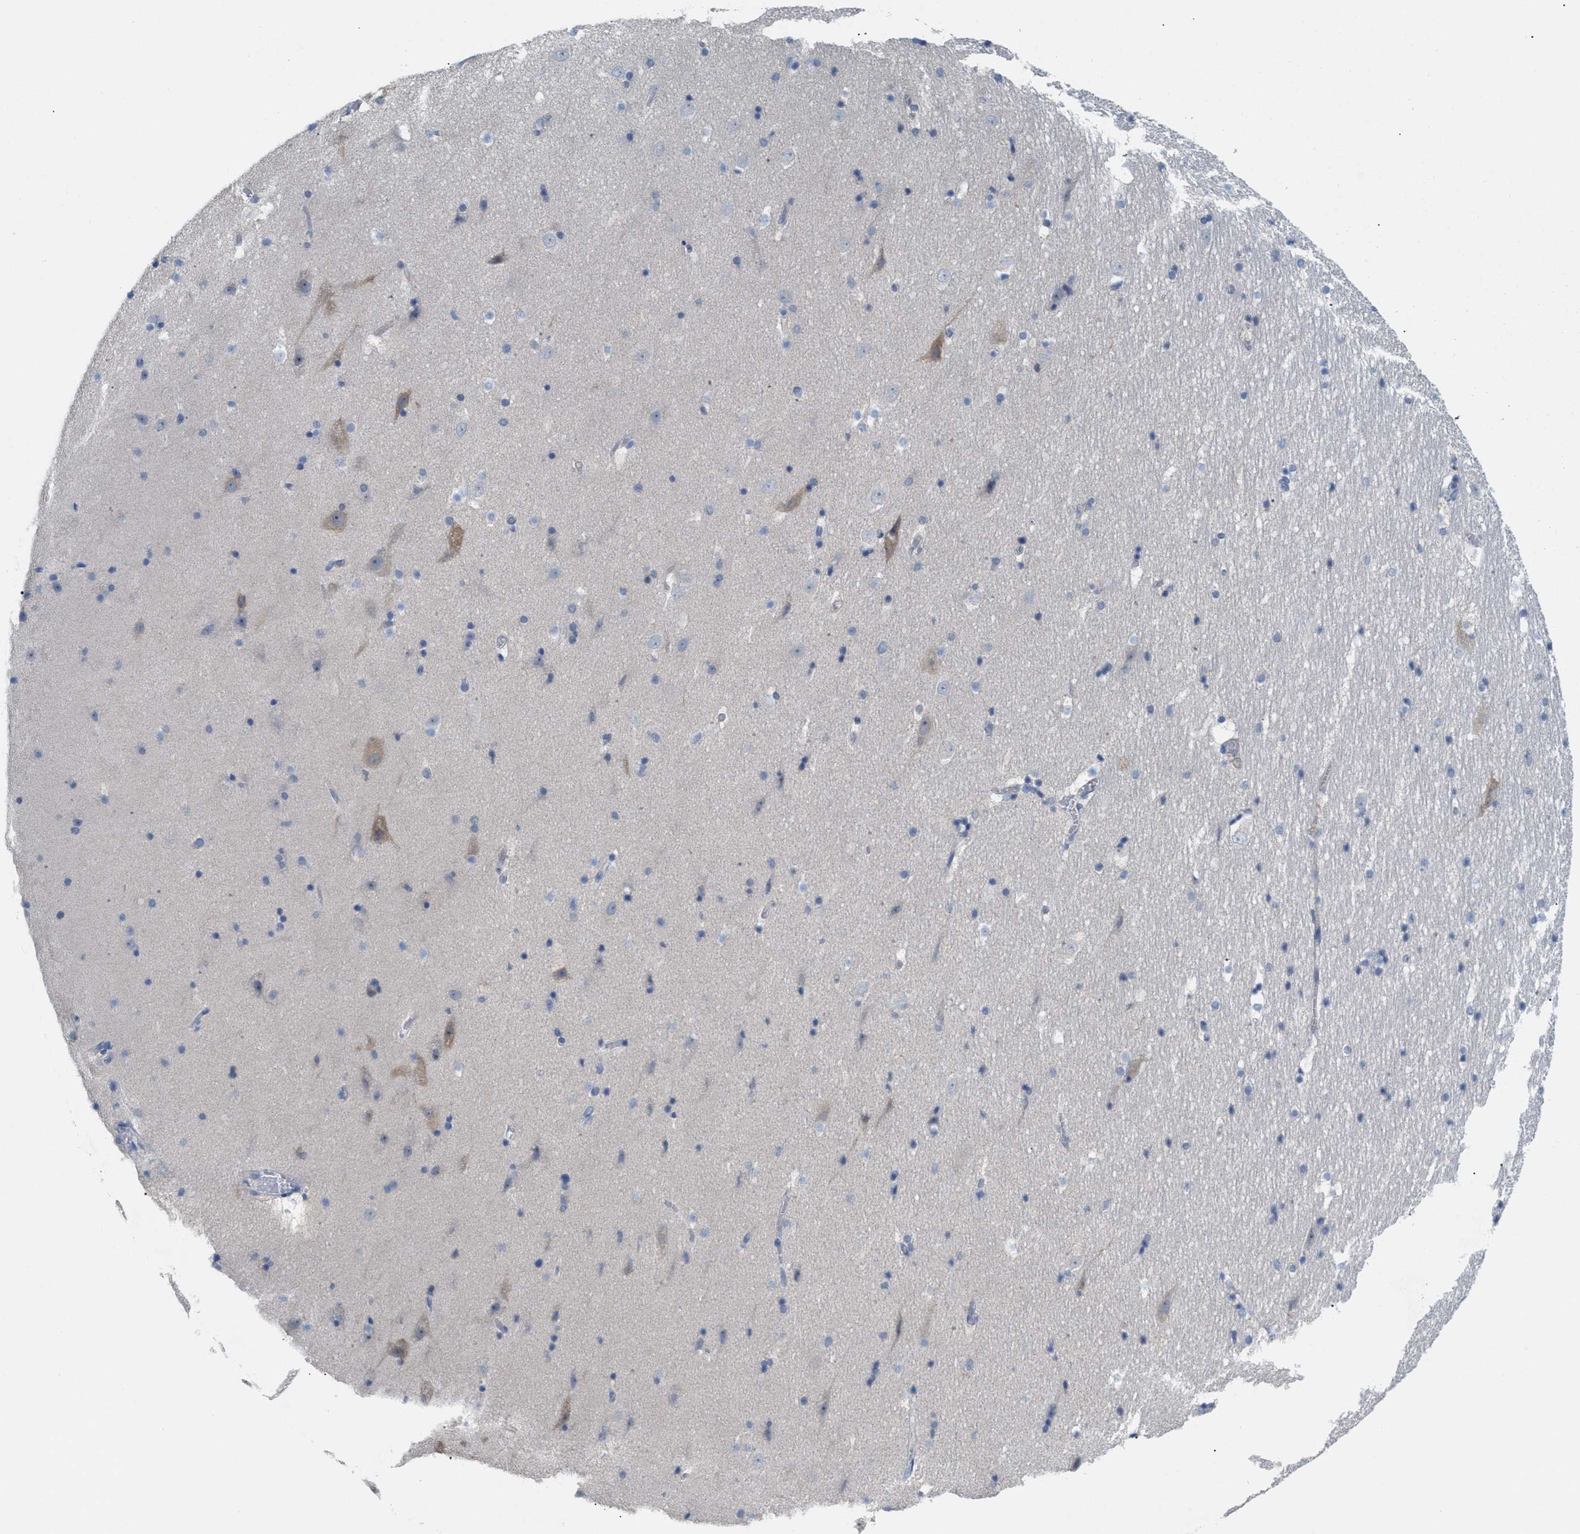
{"staining": {"intensity": "negative", "quantity": "none", "location": "none"}, "tissue": "hippocampus", "cell_type": "Glial cells", "image_type": "normal", "snomed": [{"axis": "morphology", "description": "Normal tissue, NOS"}, {"axis": "topography", "description": "Hippocampus"}], "caption": "This is an immunohistochemistry (IHC) photomicrograph of unremarkable human hippocampus. There is no positivity in glial cells.", "gene": "UBAP2", "patient": {"sex": "male", "age": 45}}